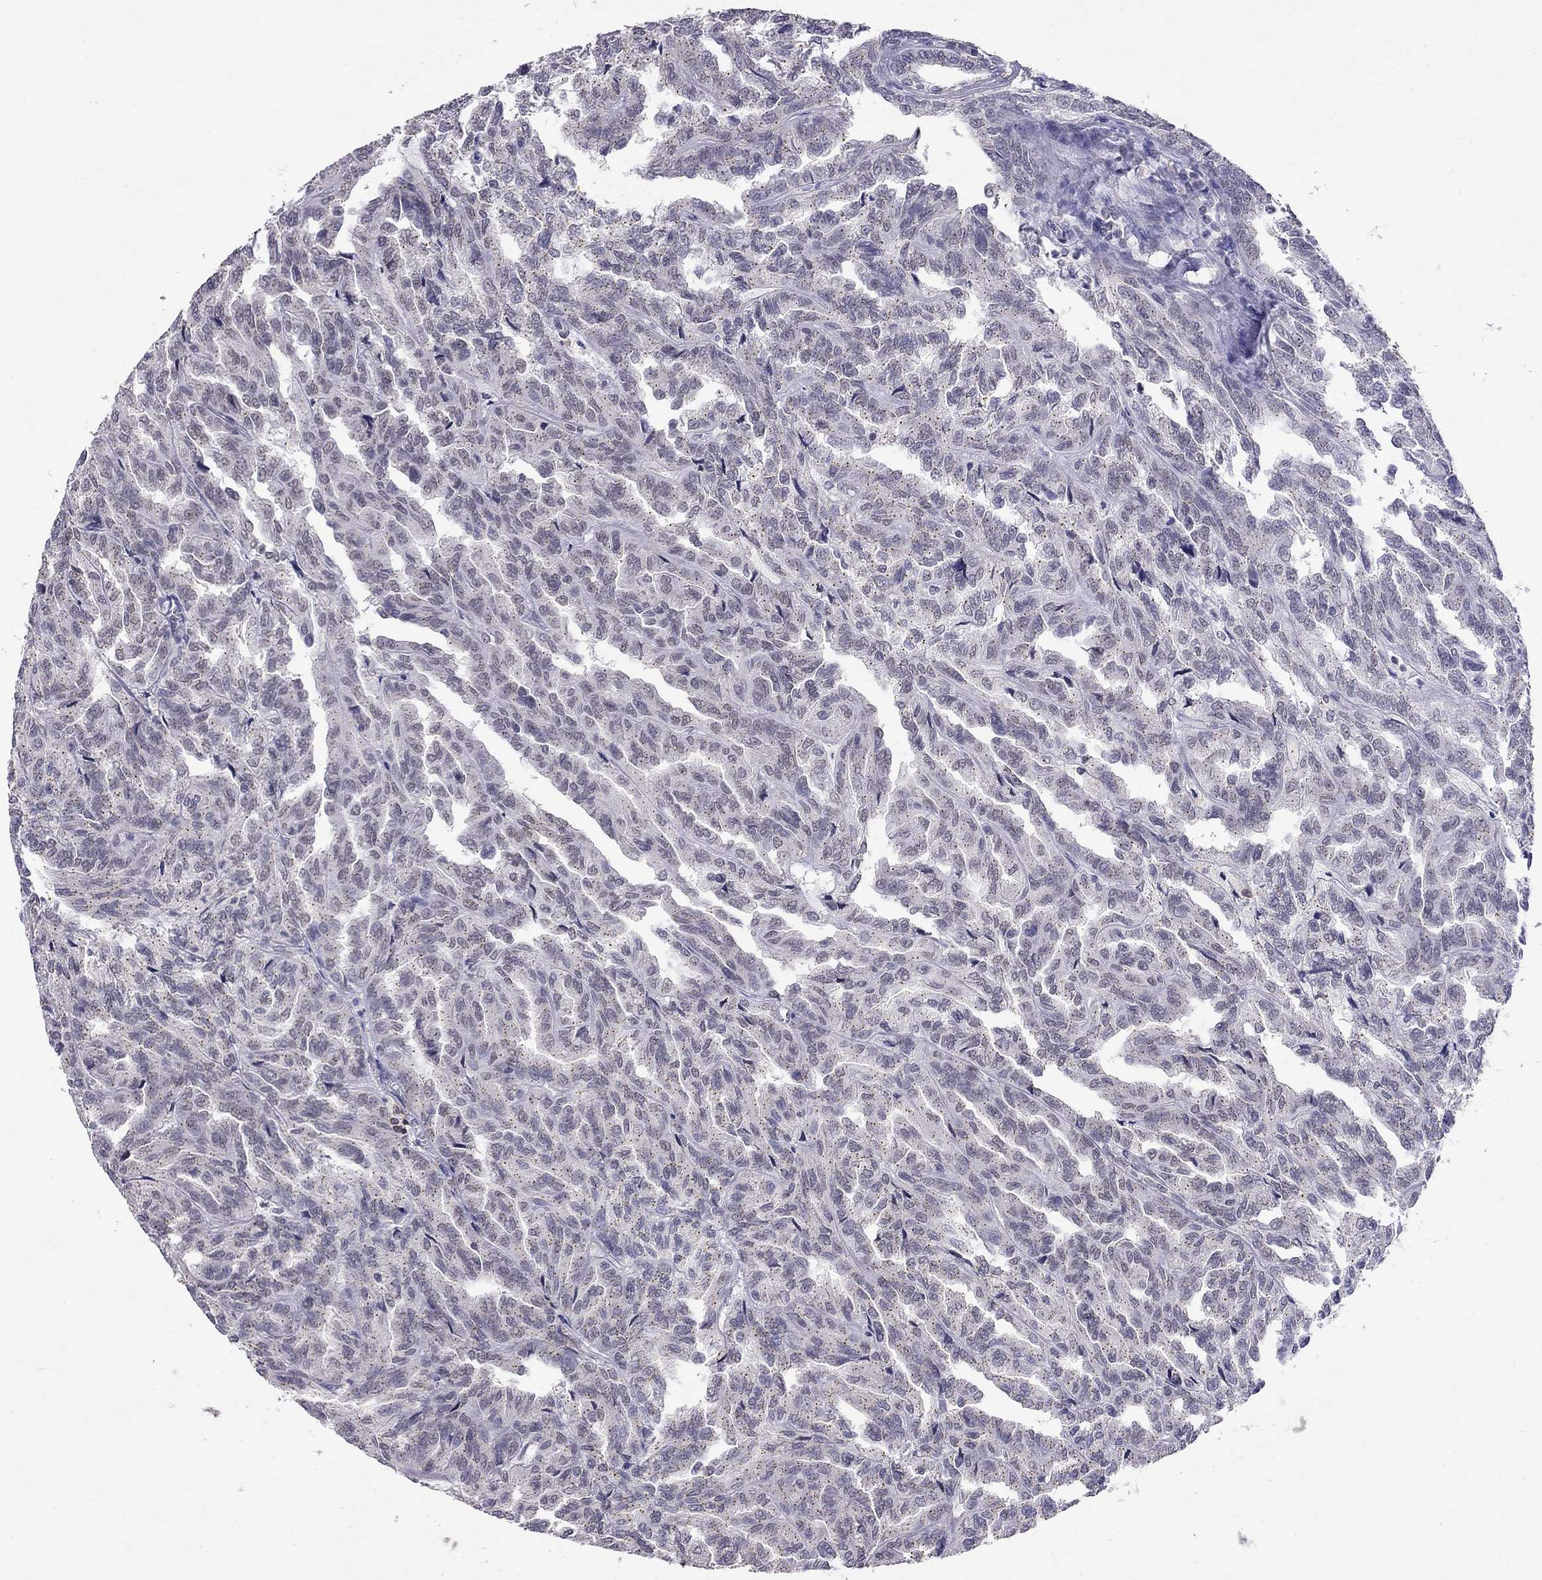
{"staining": {"intensity": "negative", "quantity": "none", "location": "none"}, "tissue": "renal cancer", "cell_type": "Tumor cells", "image_type": "cancer", "snomed": [{"axis": "morphology", "description": "Adenocarcinoma, NOS"}, {"axis": "topography", "description": "Kidney"}], "caption": "There is no significant expression in tumor cells of renal adenocarcinoma. The staining was performed using DAB (3,3'-diaminobenzidine) to visualize the protein expression in brown, while the nuclei were stained in blue with hematoxylin (Magnification: 20x).", "gene": "WNK3", "patient": {"sex": "male", "age": 79}}